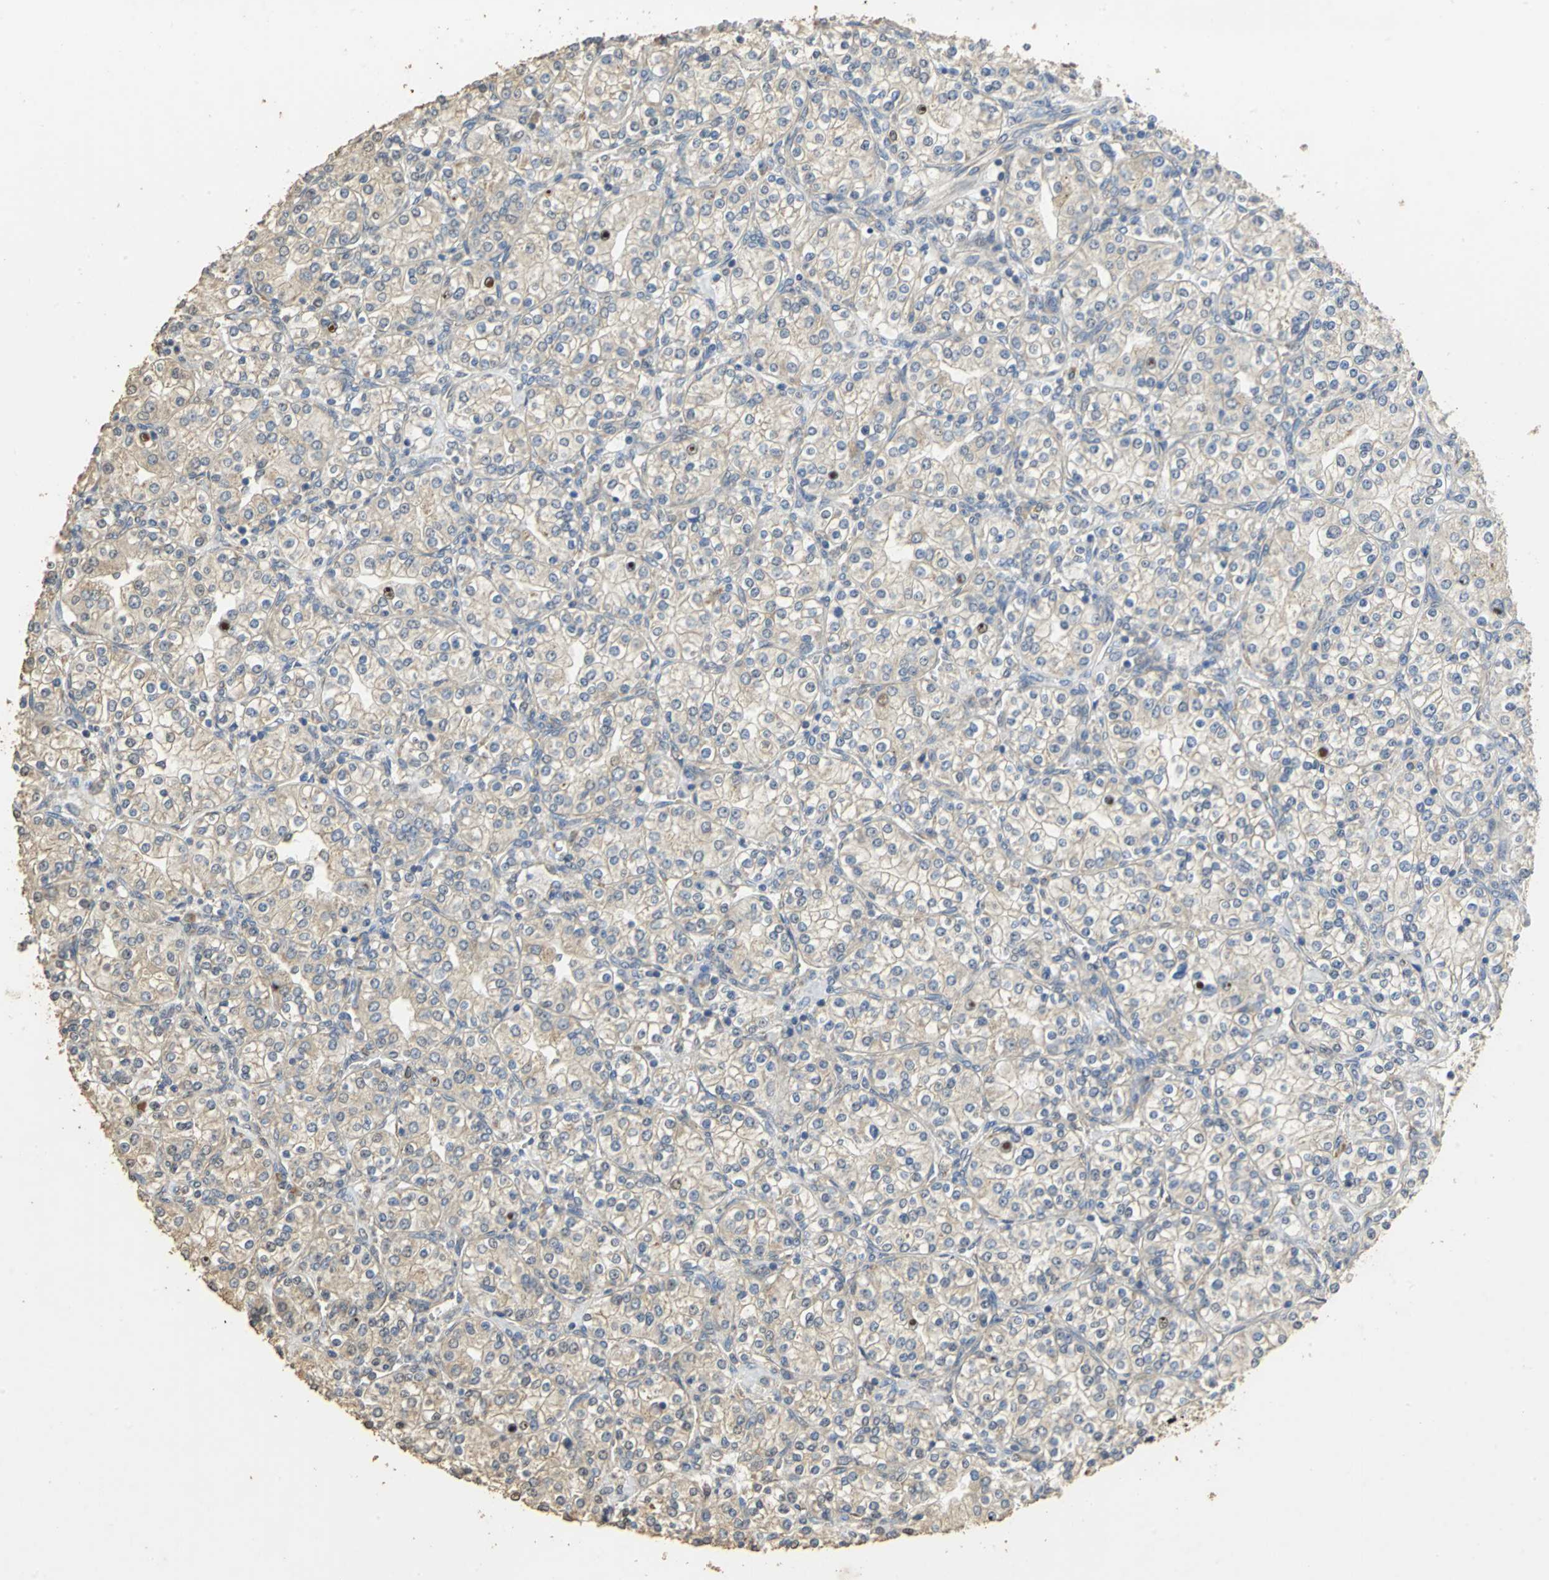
{"staining": {"intensity": "weak", "quantity": "25%-75%", "location": "cytoplasmic/membranous"}, "tissue": "renal cancer", "cell_type": "Tumor cells", "image_type": "cancer", "snomed": [{"axis": "morphology", "description": "Adenocarcinoma, NOS"}, {"axis": "topography", "description": "Kidney"}], "caption": "High-magnification brightfield microscopy of renal cancer (adenocarcinoma) stained with DAB (3,3'-diaminobenzidine) (brown) and counterstained with hematoxylin (blue). tumor cells exhibit weak cytoplasmic/membranous positivity is appreciated in about25%-75% of cells.", "gene": "ACSL4", "patient": {"sex": "male", "age": 77}}